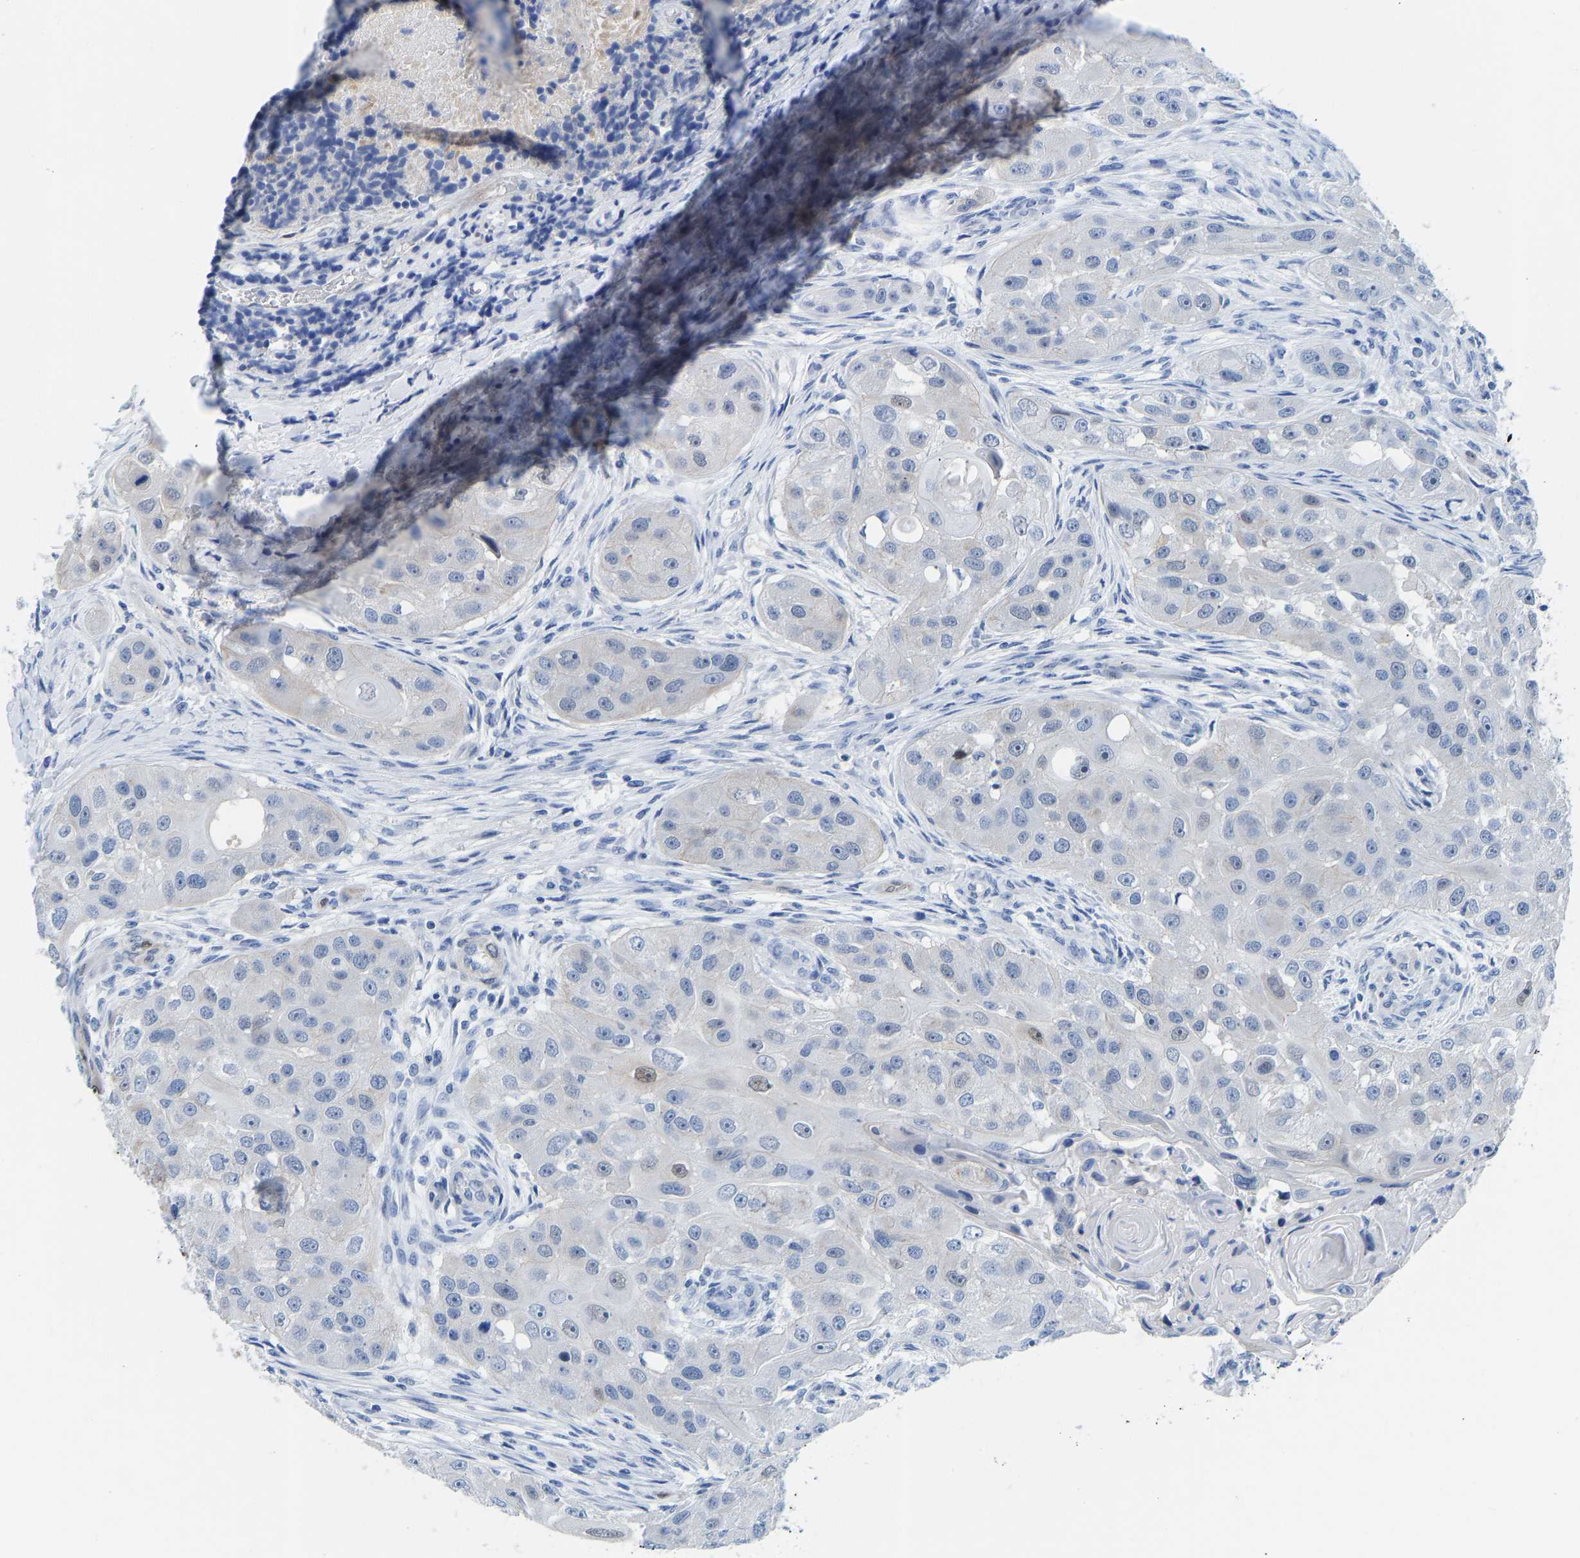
{"staining": {"intensity": "weak", "quantity": "<25%", "location": "nuclear"}, "tissue": "head and neck cancer", "cell_type": "Tumor cells", "image_type": "cancer", "snomed": [{"axis": "morphology", "description": "Normal tissue, NOS"}, {"axis": "morphology", "description": "Squamous cell carcinoma, NOS"}, {"axis": "topography", "description": "Skeletal muscle"}, {"axis": "topography", "description": "Head-Neck"}], "caption": "This image is of head and neck cancer stained with IHC to label a protein in brown with the nuclei are counter-stained blue. There is no expression in tumor cells. (Stains: DAB immunohistochemistry (IHC) with hematoxylin counter stain, Microscopy: brightfield microscopy at high magnification).", "gene": "NKAIN3", "patient": {"sex": "male", "age": 51}}